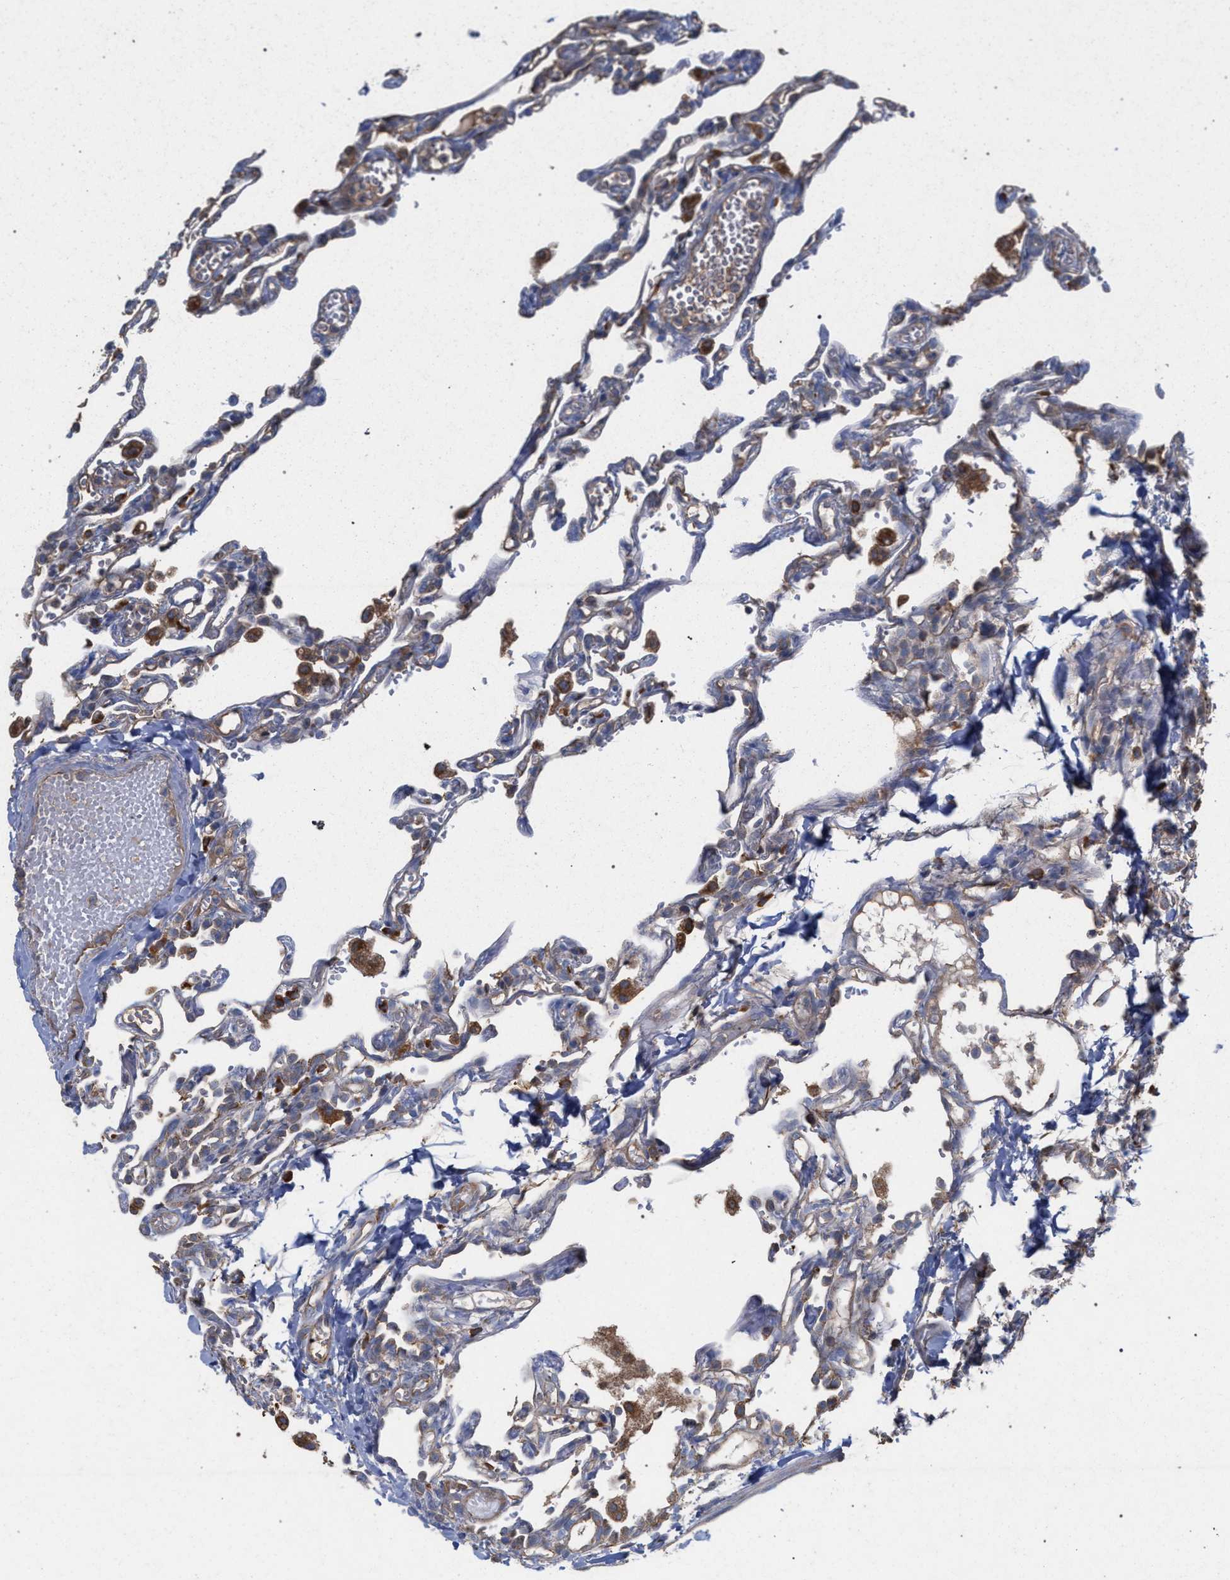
{"staining": {"intensity": "weak", "quantity": "<25%", "location": "cytoplasmic/membranous"}, "tissue": "lung", "cell_type": "Alveolar cells", "image_type": "normal", "snomed": [{"axis": "morphology", "description": "Normal tissue, NOS"}, {"axis": "topography", "description": "Lung"}], "caption": "Alveolar cells are negative for protein expression in normal human lung. (DAB (3,3'-diaminobenzidine) immunohistochemistry (IHC), high magnification).", "gene": "BCL2L12", "patient": {"sex": "male", "age": 21}}